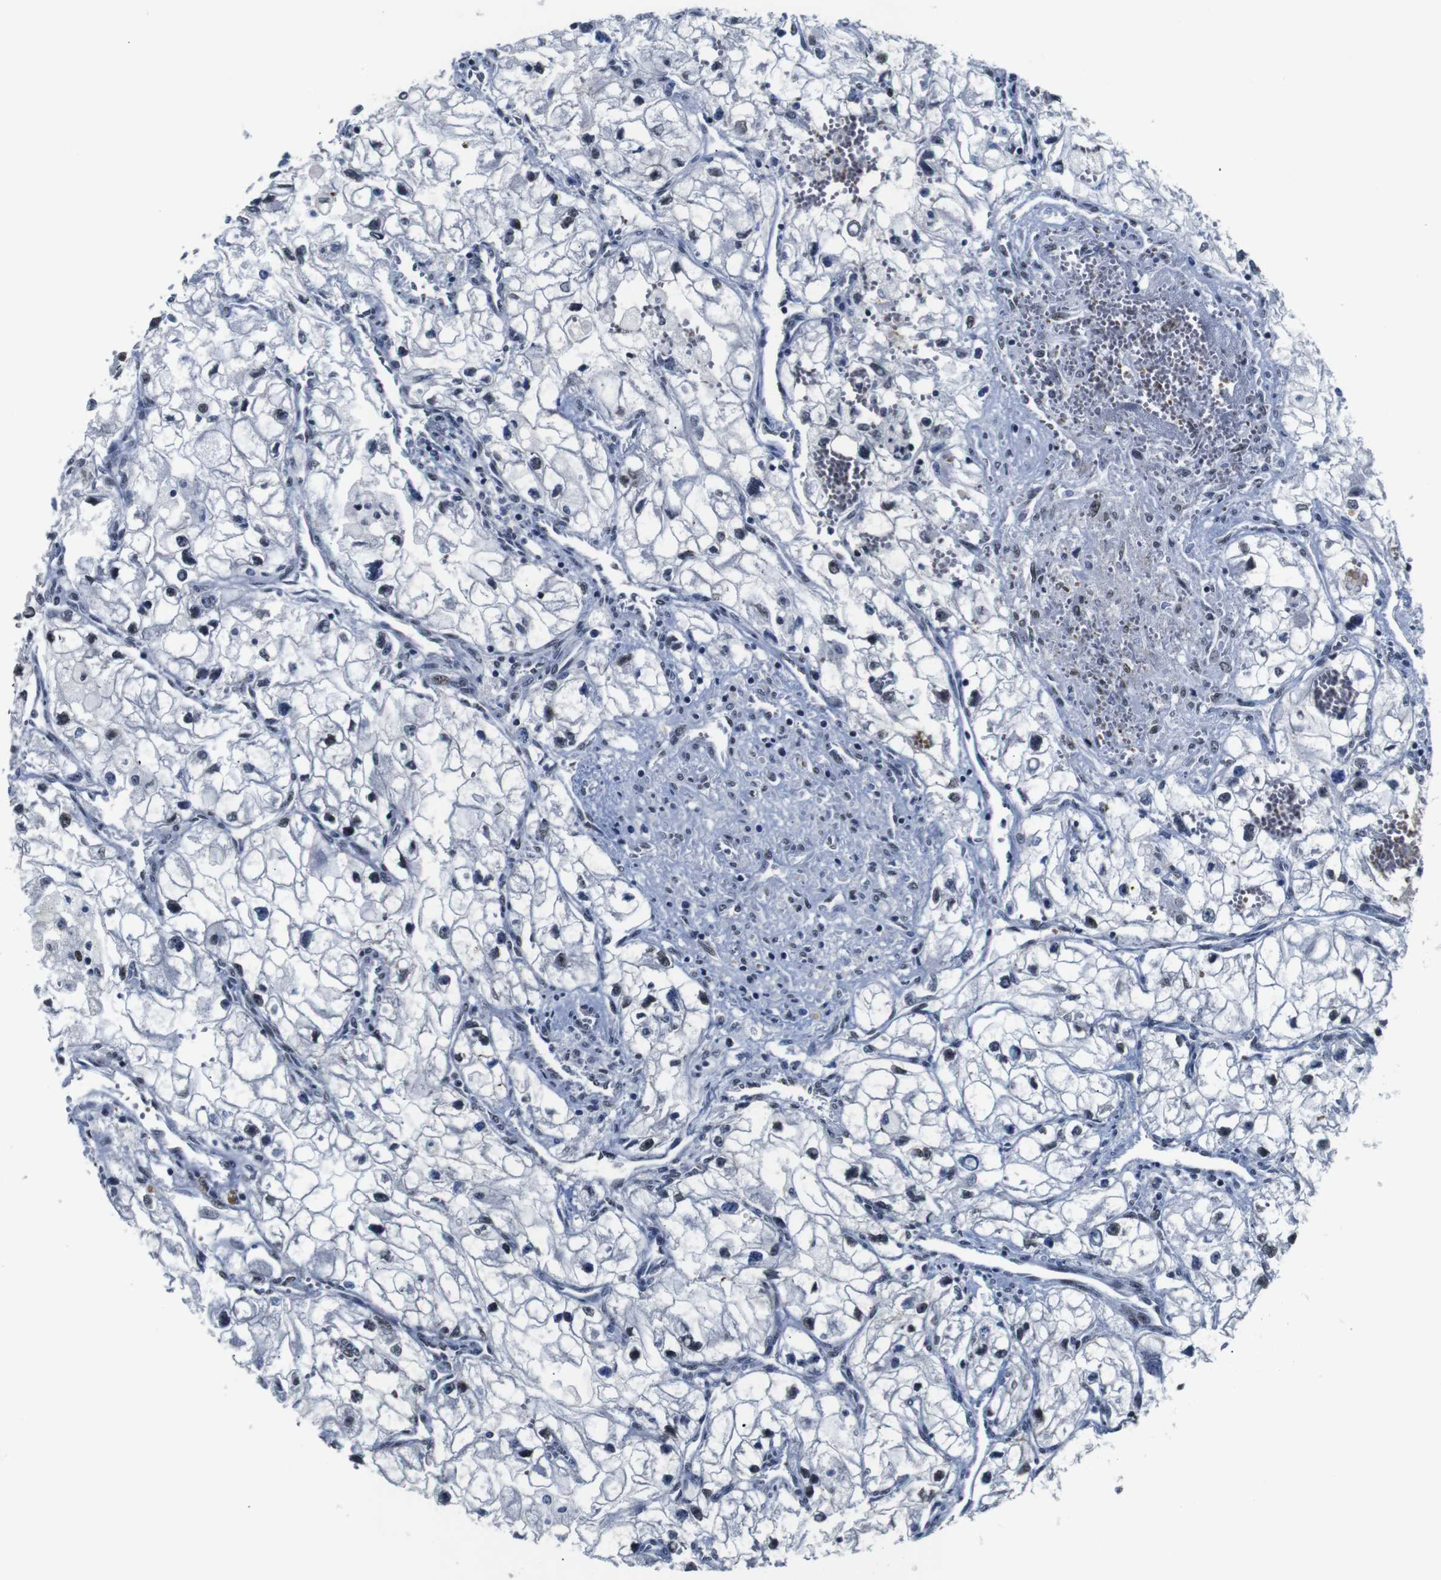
{"staining": {"intensity": "weak", "quantity": "25%-75%", "location": "nuclear"}, "tissue": "renal cancer", "cell_type": "Tumor cells", "image_type": "cancer", "snomed": [{"axis": "morphology", "description": "Adenocarcinoma, NOS"}, {"axis": "topography", "description": "Kidney"}], "caption": "About 25%-75% of tumor cells in human renal adenocarcinoma reveal weak nuclear protein expression as visualized by brown immunohistochemical staining.", "gene": "ILDR2", "patient": {"sex": "female", "age": 70}}